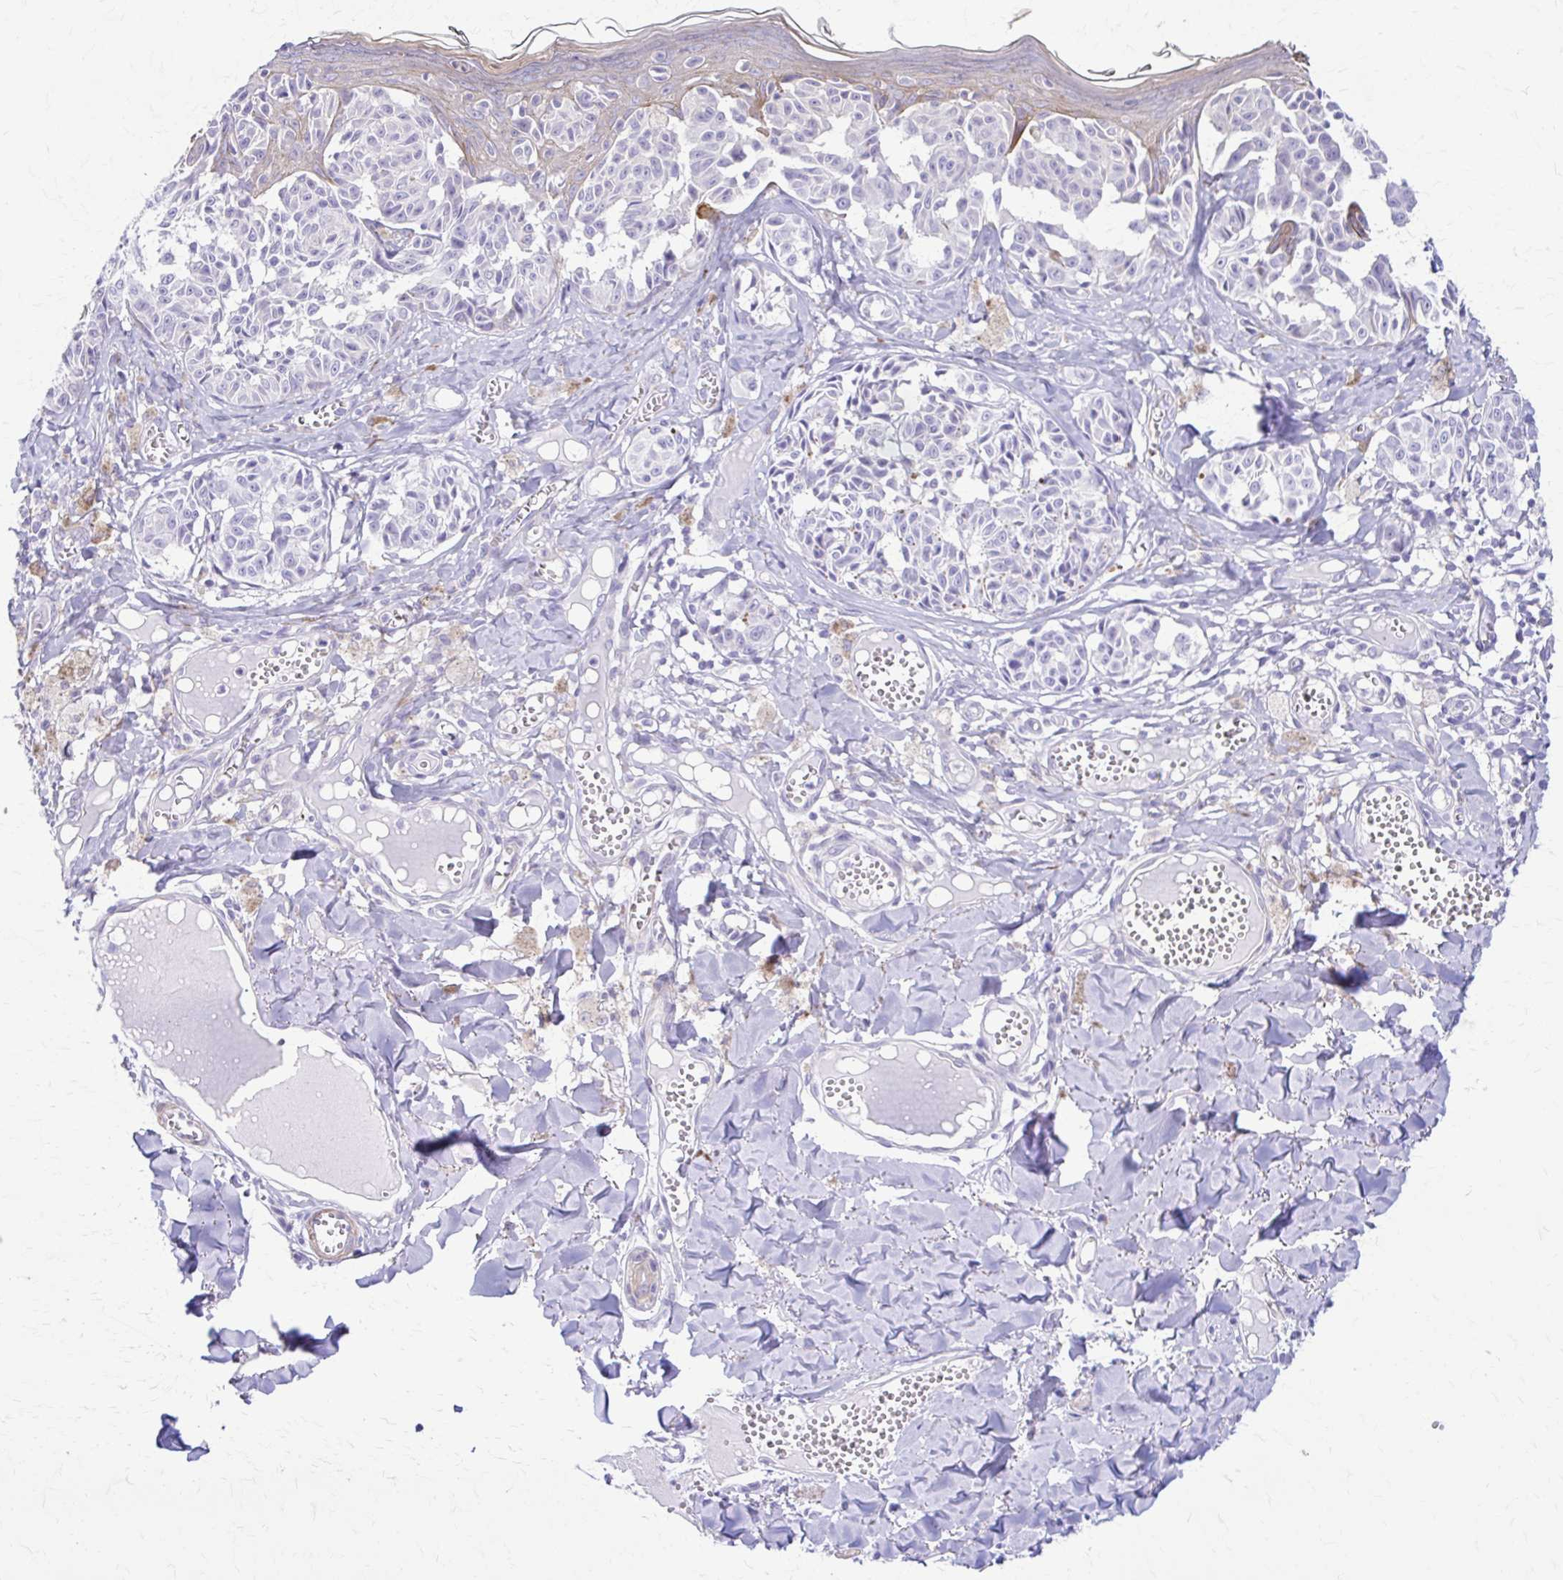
{"staining": {"intensity": "negative", "quantity": "none", "location": "none"}, "tissue": "melanoma", "cell_type": "Tumor cells", "image_type": "cancer", "snomed": [{"axis": "morphology", "description": "Malignant melanoma, NOS"}, {"axis": "topography", "description": "Skin"}], "caption": "The histopathology image demonstrates no significant positivity in tumor cells of malignant melanoma.", "gene": "DSP", "patient": {"sex": "female", "age": 43}}